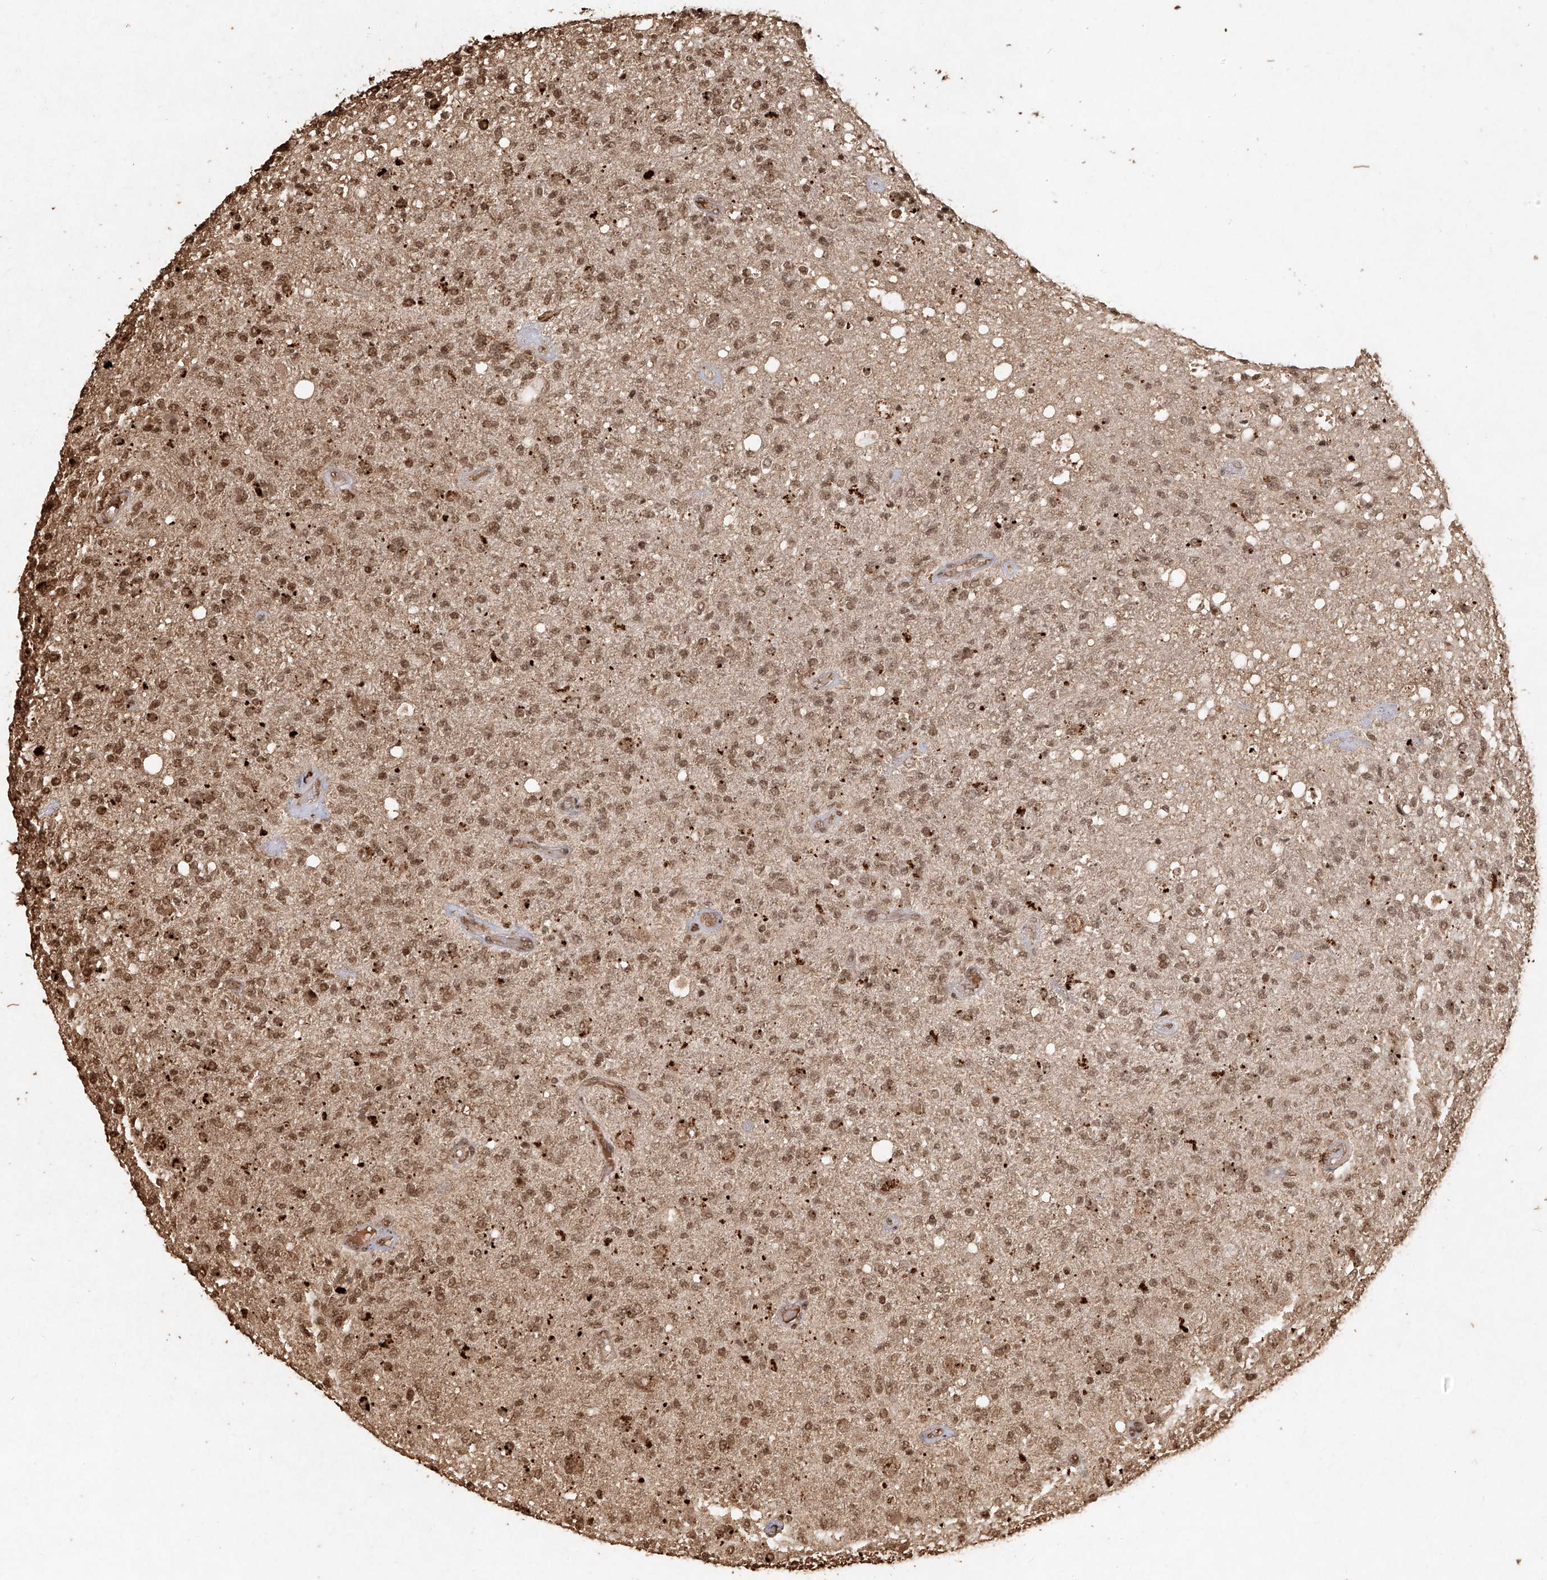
{"staining": {"intensity": "moderate", "quantity": ">75%", "location": "cytoplasmic/membranous,nuclear"}, "tissue": "glioma", "cell_type": "Tumor cells", "image_type": "cancer", "snomed": [{"axis": "morphology", "description": "Normal tissue, NOS"}, {"axis": "morphology", "description": "Glioma, malignant, High grade"}, {"axis": "topography", "description": "Cerebral cortex"}], "caption": "Glioma stained with DAB (3,3'-diaminobenzidine) immunohistochemistry demonstrates medium levels of moderate cytoplasmic/membranous and nuclear staining in approximately >75% of tumor cells.", "gene": "UBE2K", "patient": {"sex": "male", "age": 77}}